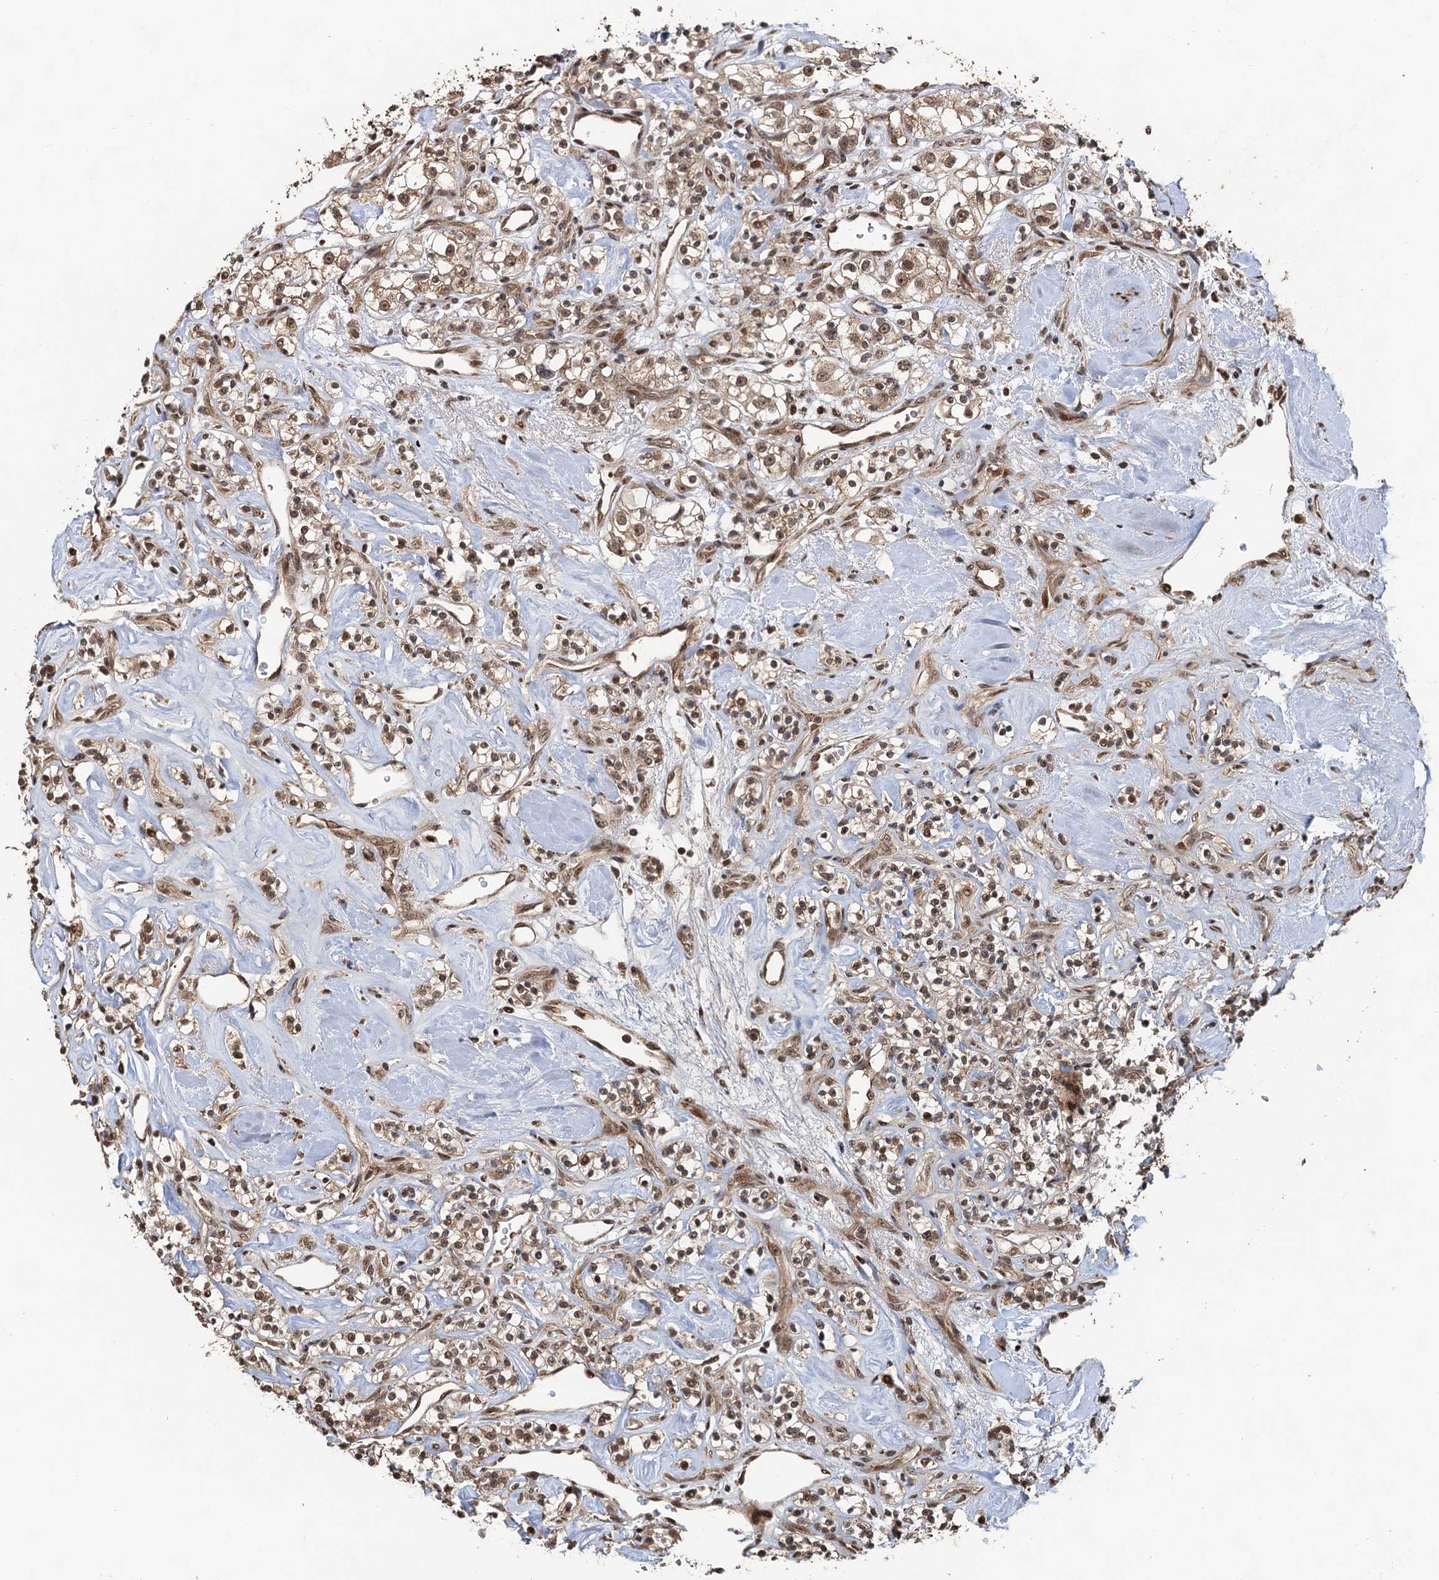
{"staining": {"intensity": "moderate", "quantity": ">75%", "location": "nuclear"}, "tissue": "renal cancer", "cell_type": "Tumor cells", "image_type": "cancer", "snomed": [{"axis": "morphology", "description": "Adenocarcinoma, NOS"}, {"axis": "topography", "description": "Kidney"}], "caption": "Renal cancer stained with a brown dye displays moderate nuclear positive expression in approximately >75% of tumor cells.", "gene": "REP15", "patient": {"sex": "male", "age": 77}}